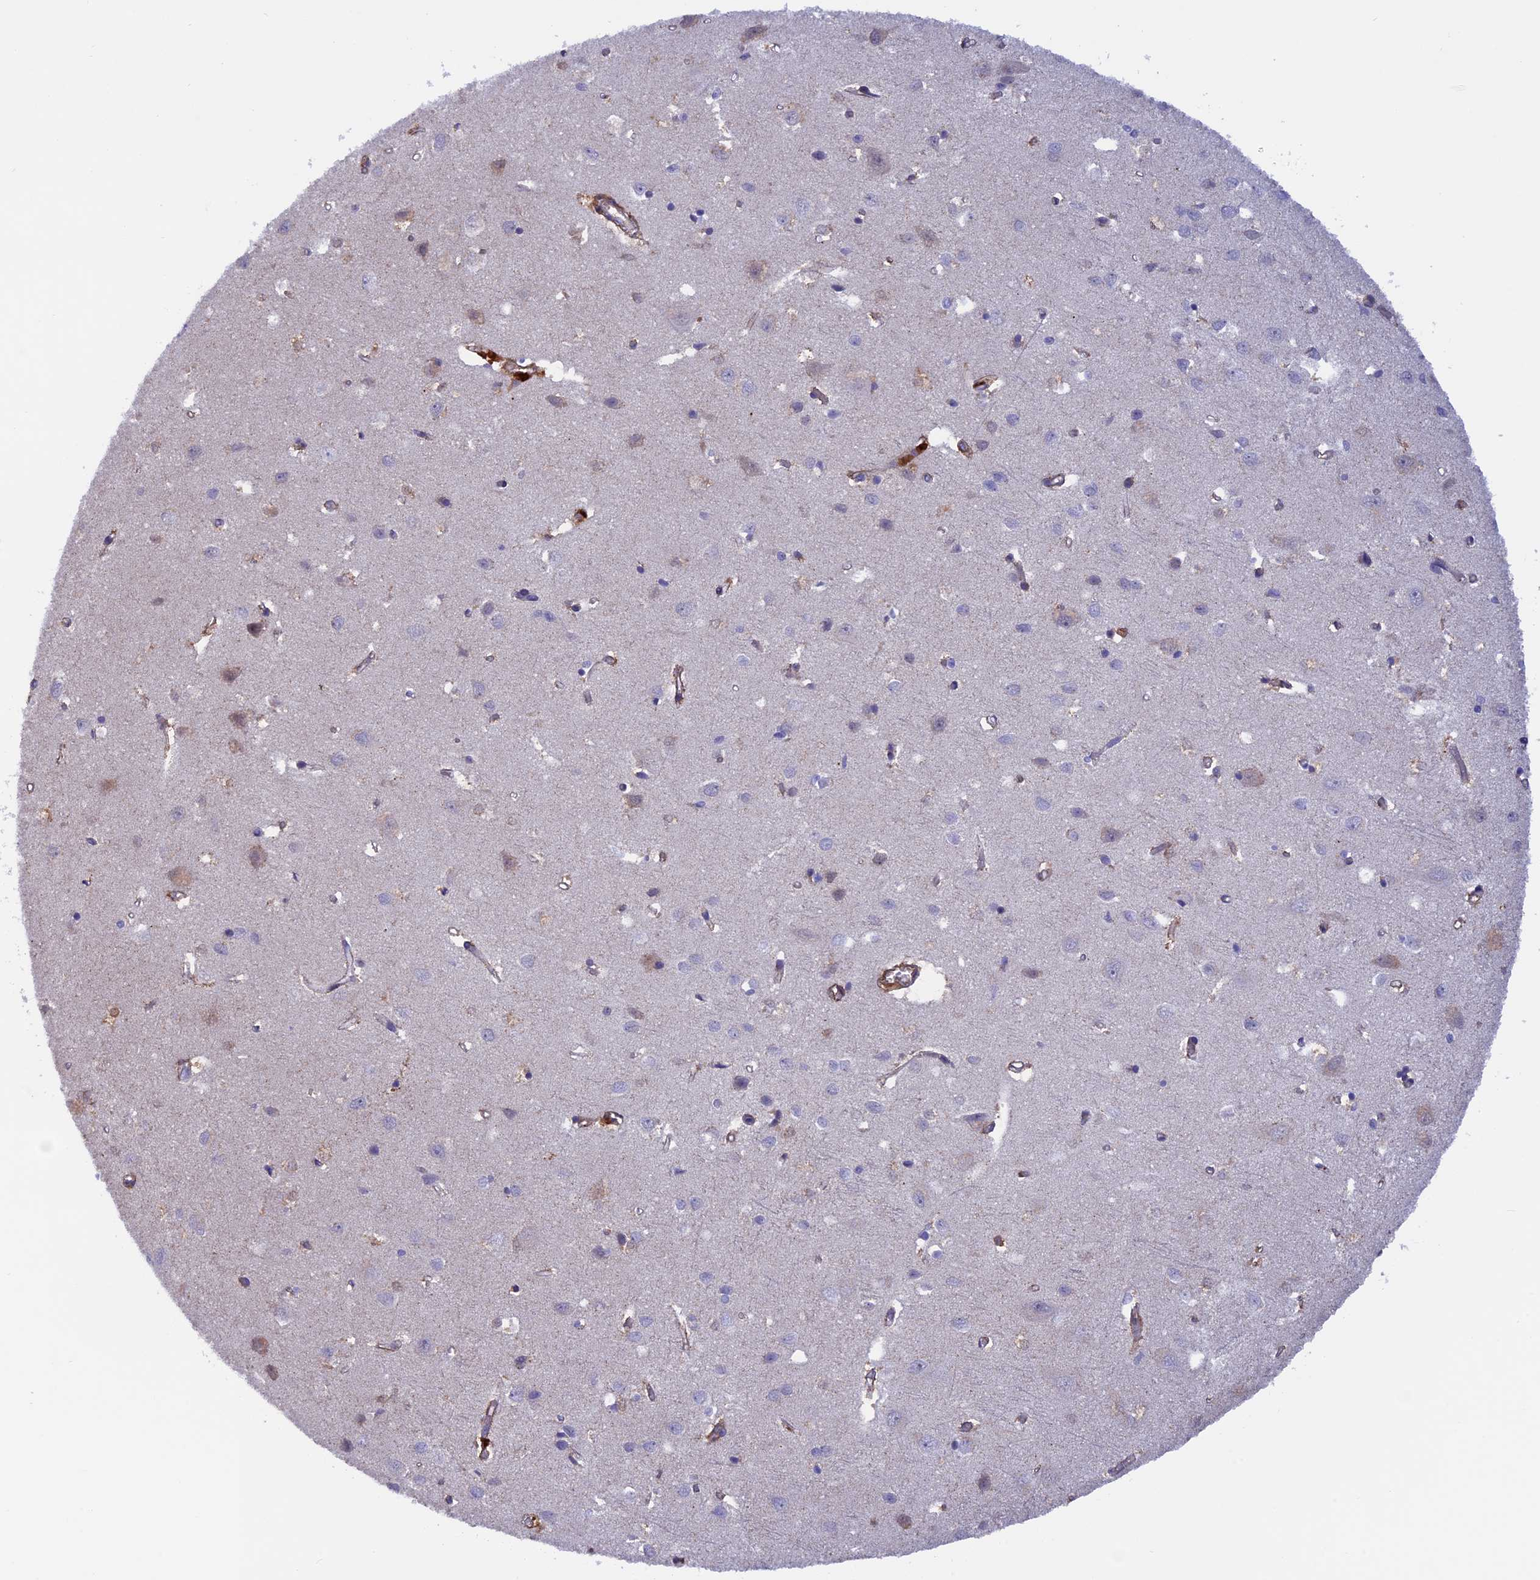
{"staining": {"intensity": "negative", "quantity": "none", "location": "none"}, "tissue": "cerebral cortex", "cell_type": "Endothelial cells", "image_type": "normal", "snomed": [{"axis": "morphology", "description": "Normal tissue, NOS"}, {"axis": "topography", "description": "Cerebral cortex"}], "caption": "High magnification brightfield microscopy of unremarkable cerebral cortex stained with DAB (brown) and counterstained with hematoxylin (blue): endothelial cells show no significant staining.", "gene": "COL4A3", "patient": {"sex": "female", "age": 64}}